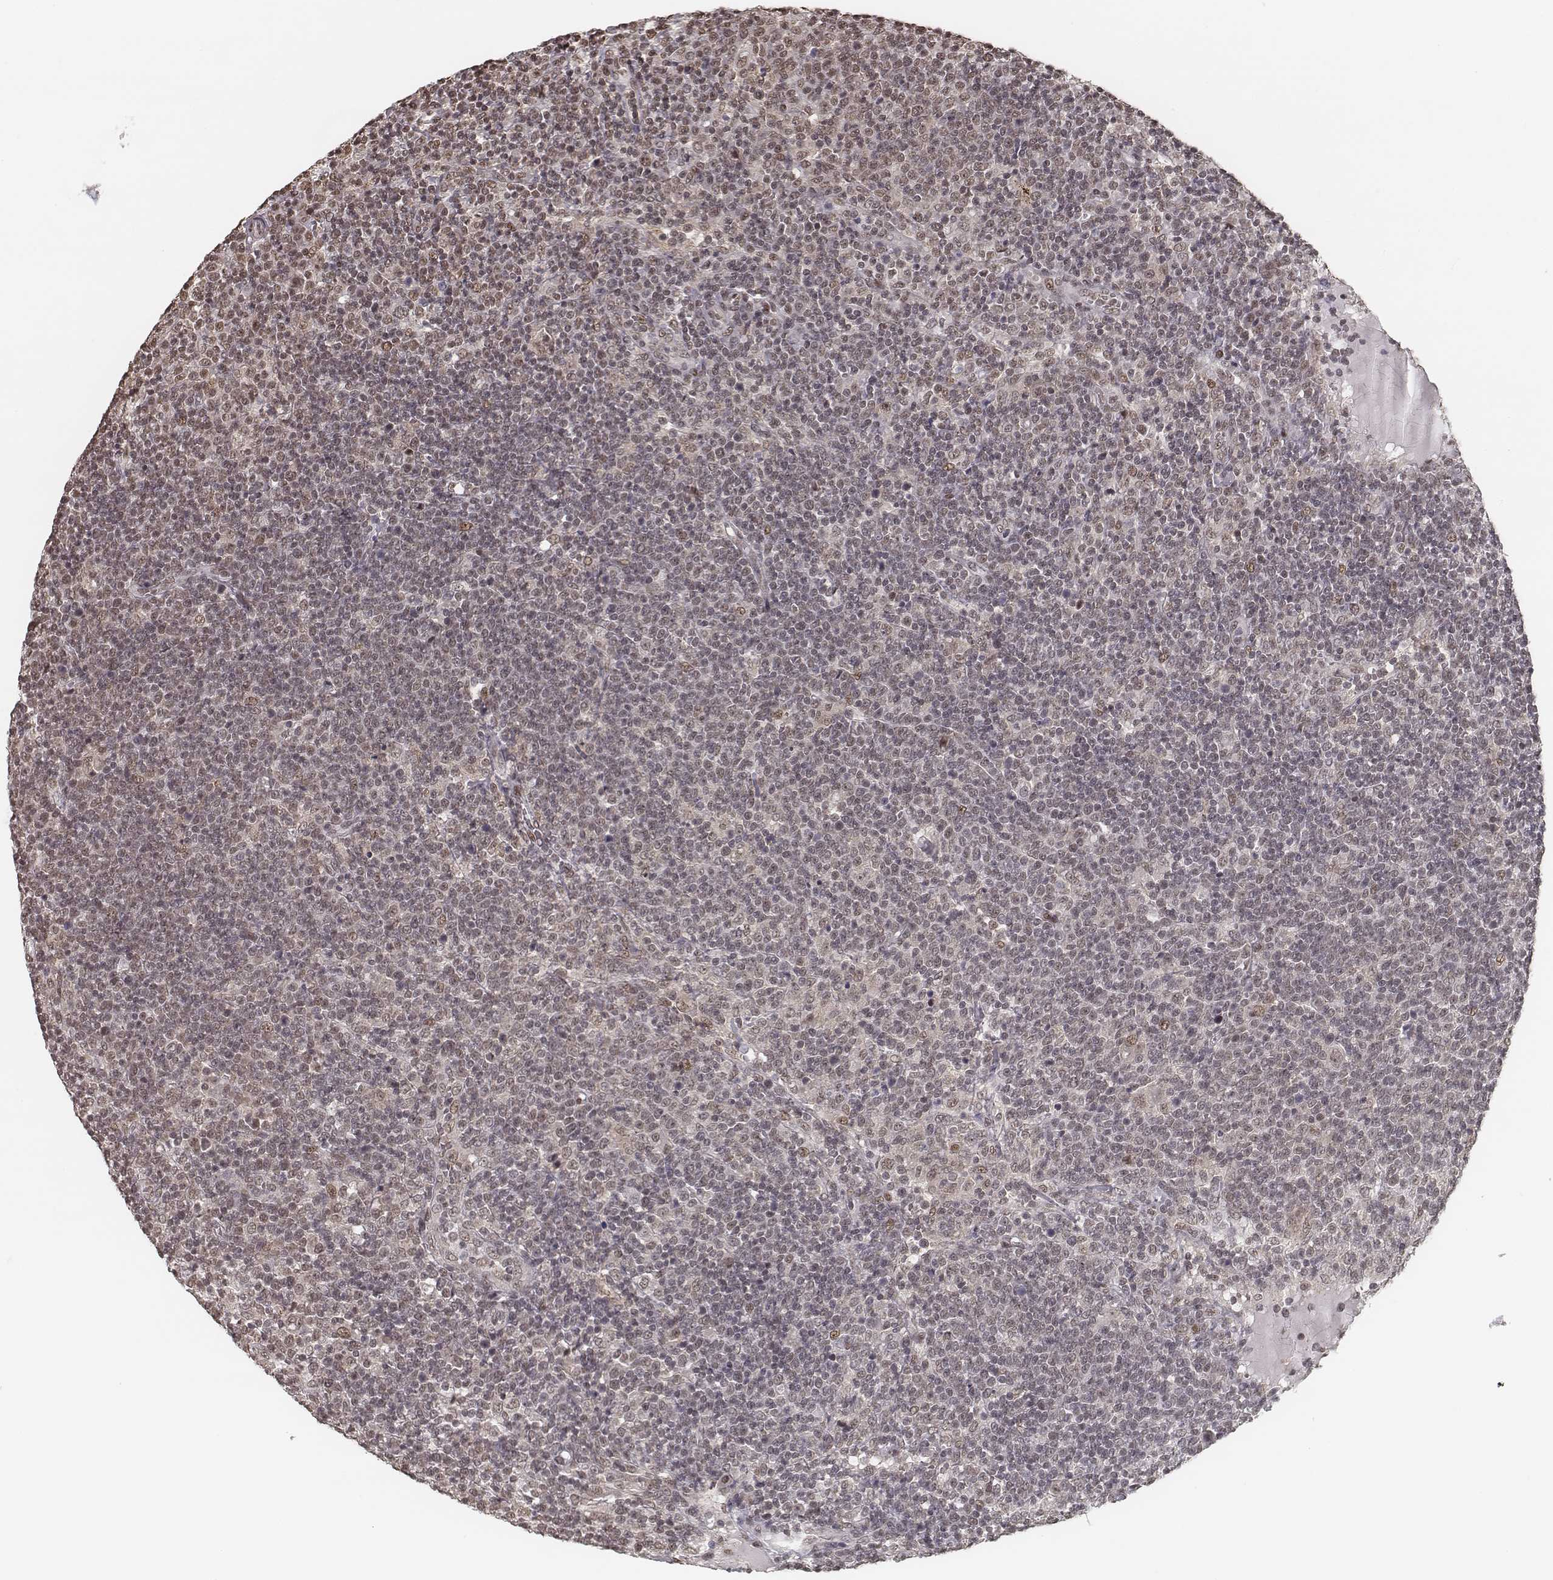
{"staining": {"intensity": "weak", "quantity": ">75%", "location": "nuclear"}, "tissue": "lymphoma", "cell_type": "Tumor cells", "image_type": "cancer", "snomed": [{"axis": "morphology", "description": "Malignant lymphoma, non-Hodgkin's type, High grade"}, {"axis": "topography", "description": "Lymph node"}], "caption": "This histopathology image shows immunohistochemistry staining of lymphoma, with low weak nuclear expression in approximately >75% of tumor cells.", "gene": "HMGA2", "patient": {"sex": "male", "age": 61}}